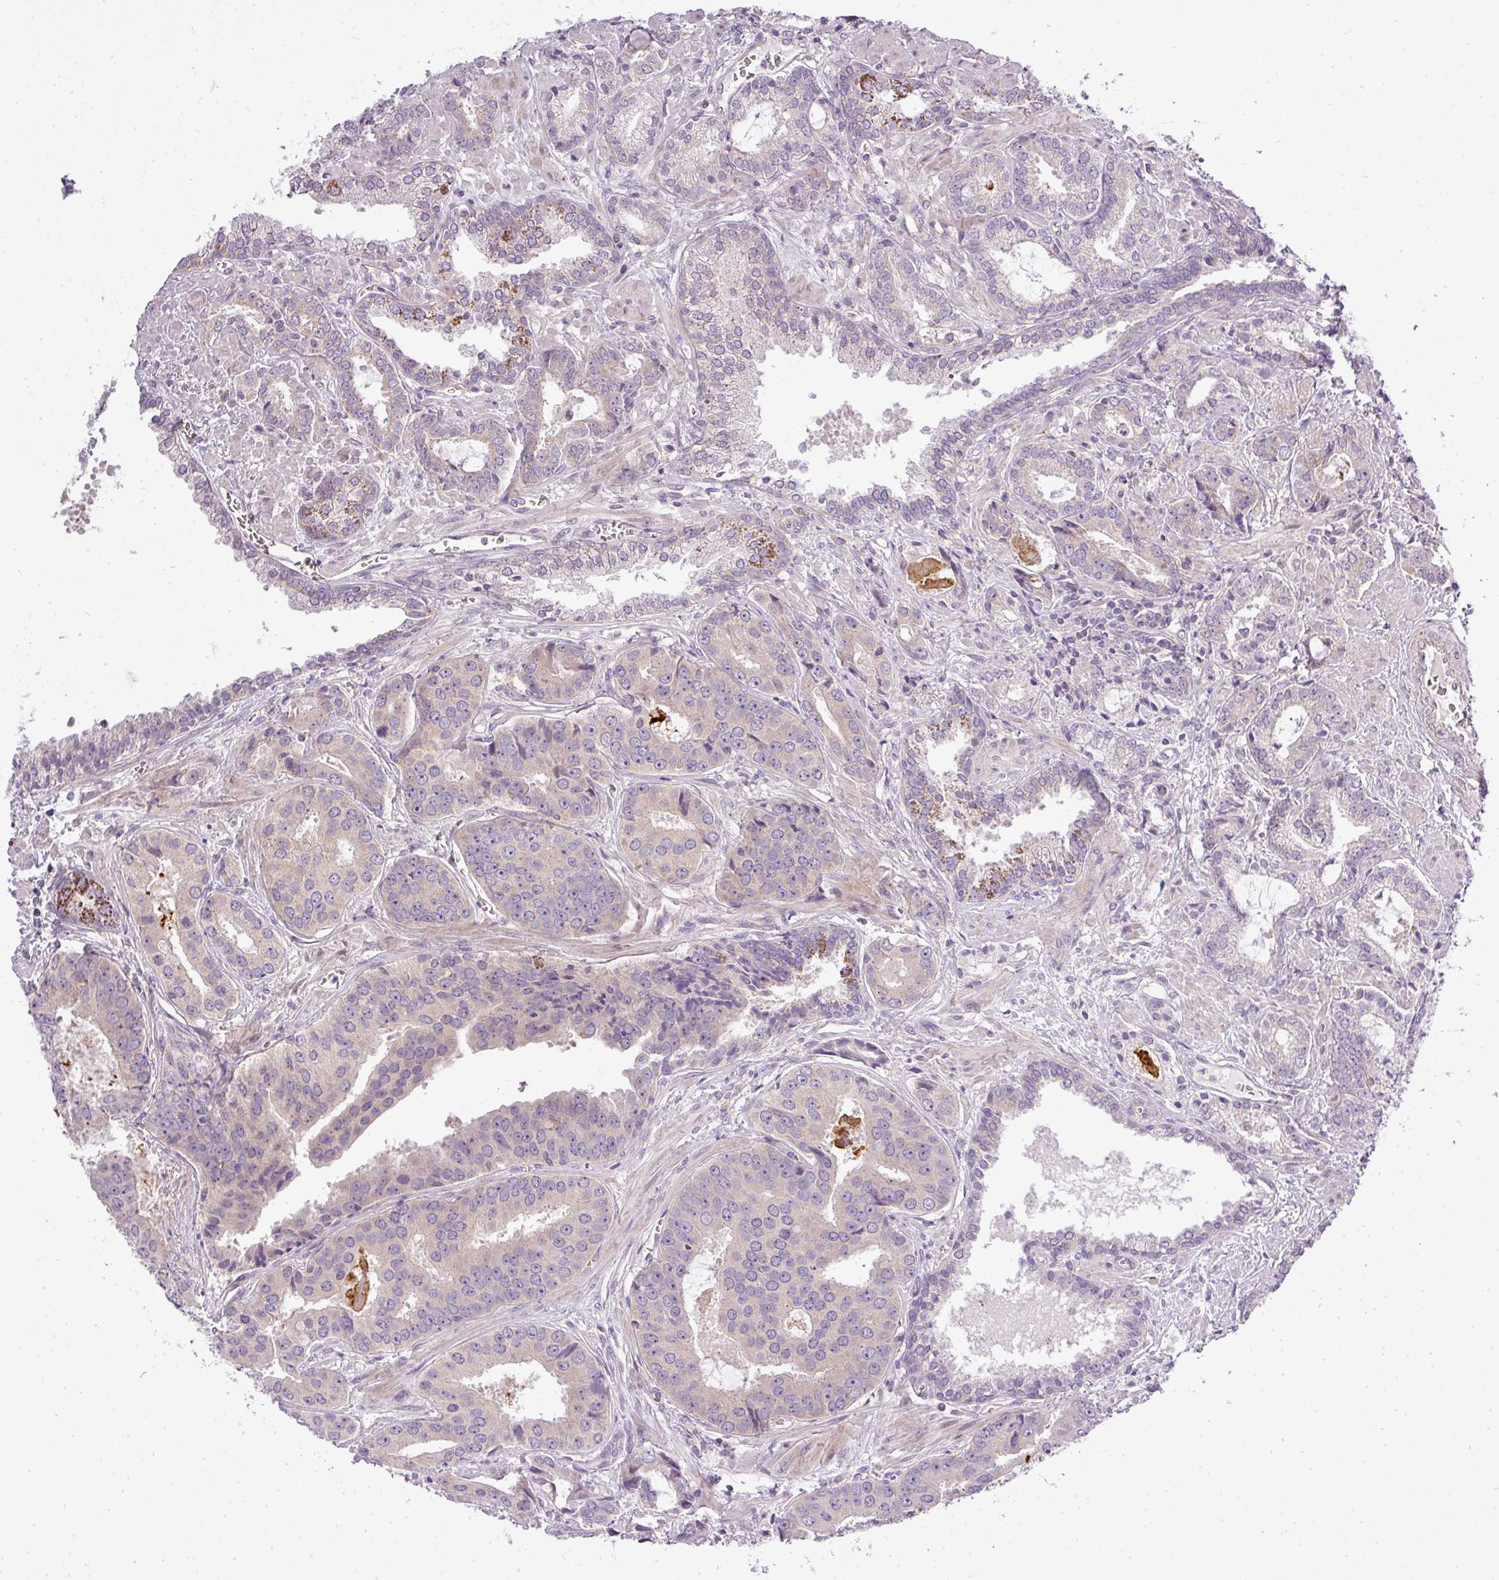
{"staining": {"intensity": "negative", "quantity": "none", "location": "none"}, "tissue": "prostate cancer", "cell_type": "Tumor cells", "image_type": "cancer", "snomed": [{"axis": "morphology", "description": "Adenocarcinoma, High grade"}, {"axis": "topography", "description": "Prostate"}], "caption": "A photomicrograph of human prostate cancer is negative for staining in tumor cells.", "gene": "ZDHHC1", "patient": {"sex": "male", "age": 71}}